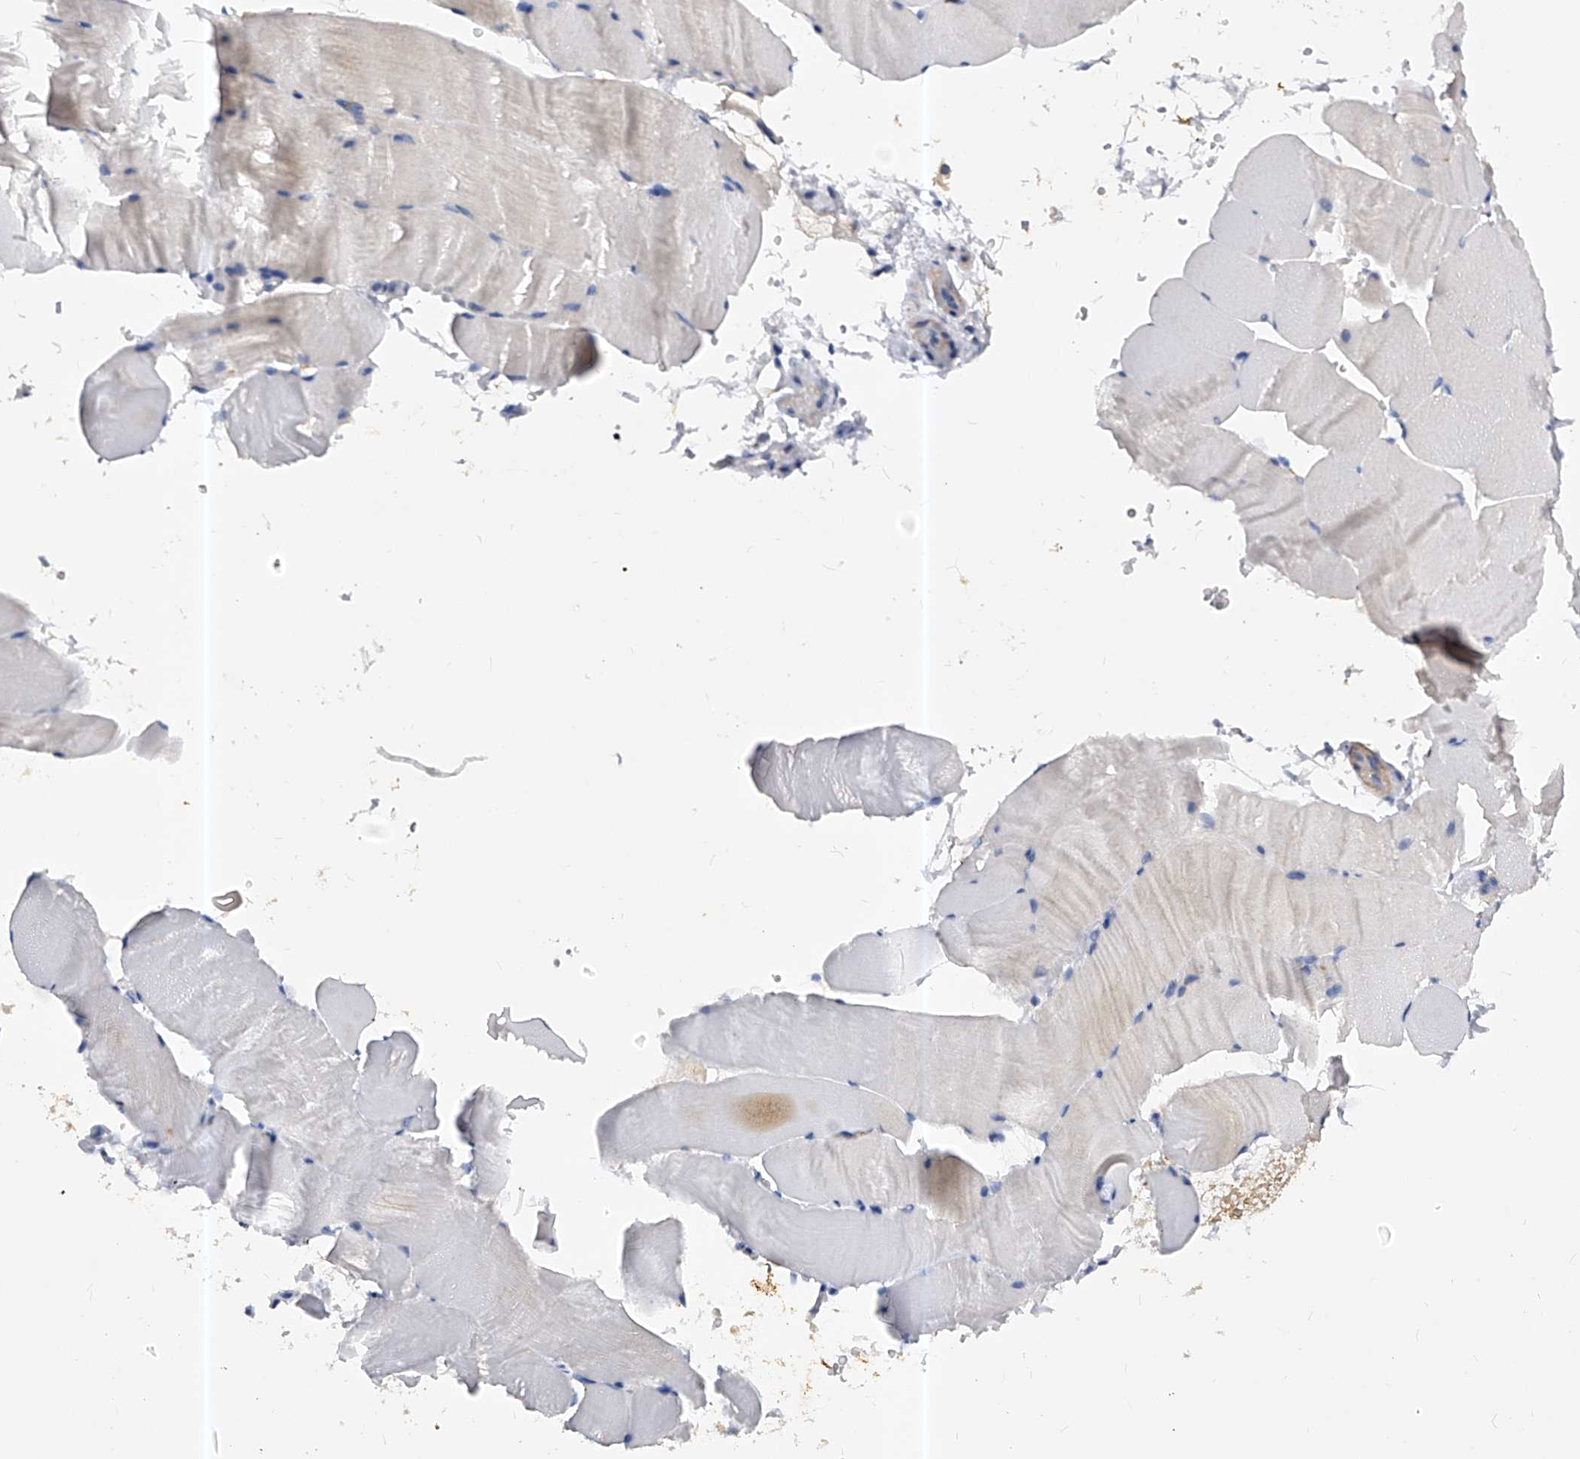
{"staining": {"intensity": "negative", "quantity": "none", "location": "none"}, "tissue": "skeletal muscle", "cell_type": "Myocytes", "image_type": "normal", "snomed": [{"axis": "morphology", "description": "Normal tissue, NOS"}, {"axis": "topography", "description": "Skeletal muscle"}, {"axis": "topography", "description": "Parathyroid gland"}], "caption": "IHC histopathology image of benign human skeletal muscle stained for a protein (brown), which displays no positivity in myocytes.", "gene": "PPP5C", "patient": {"sex": "female", "age": 37}}